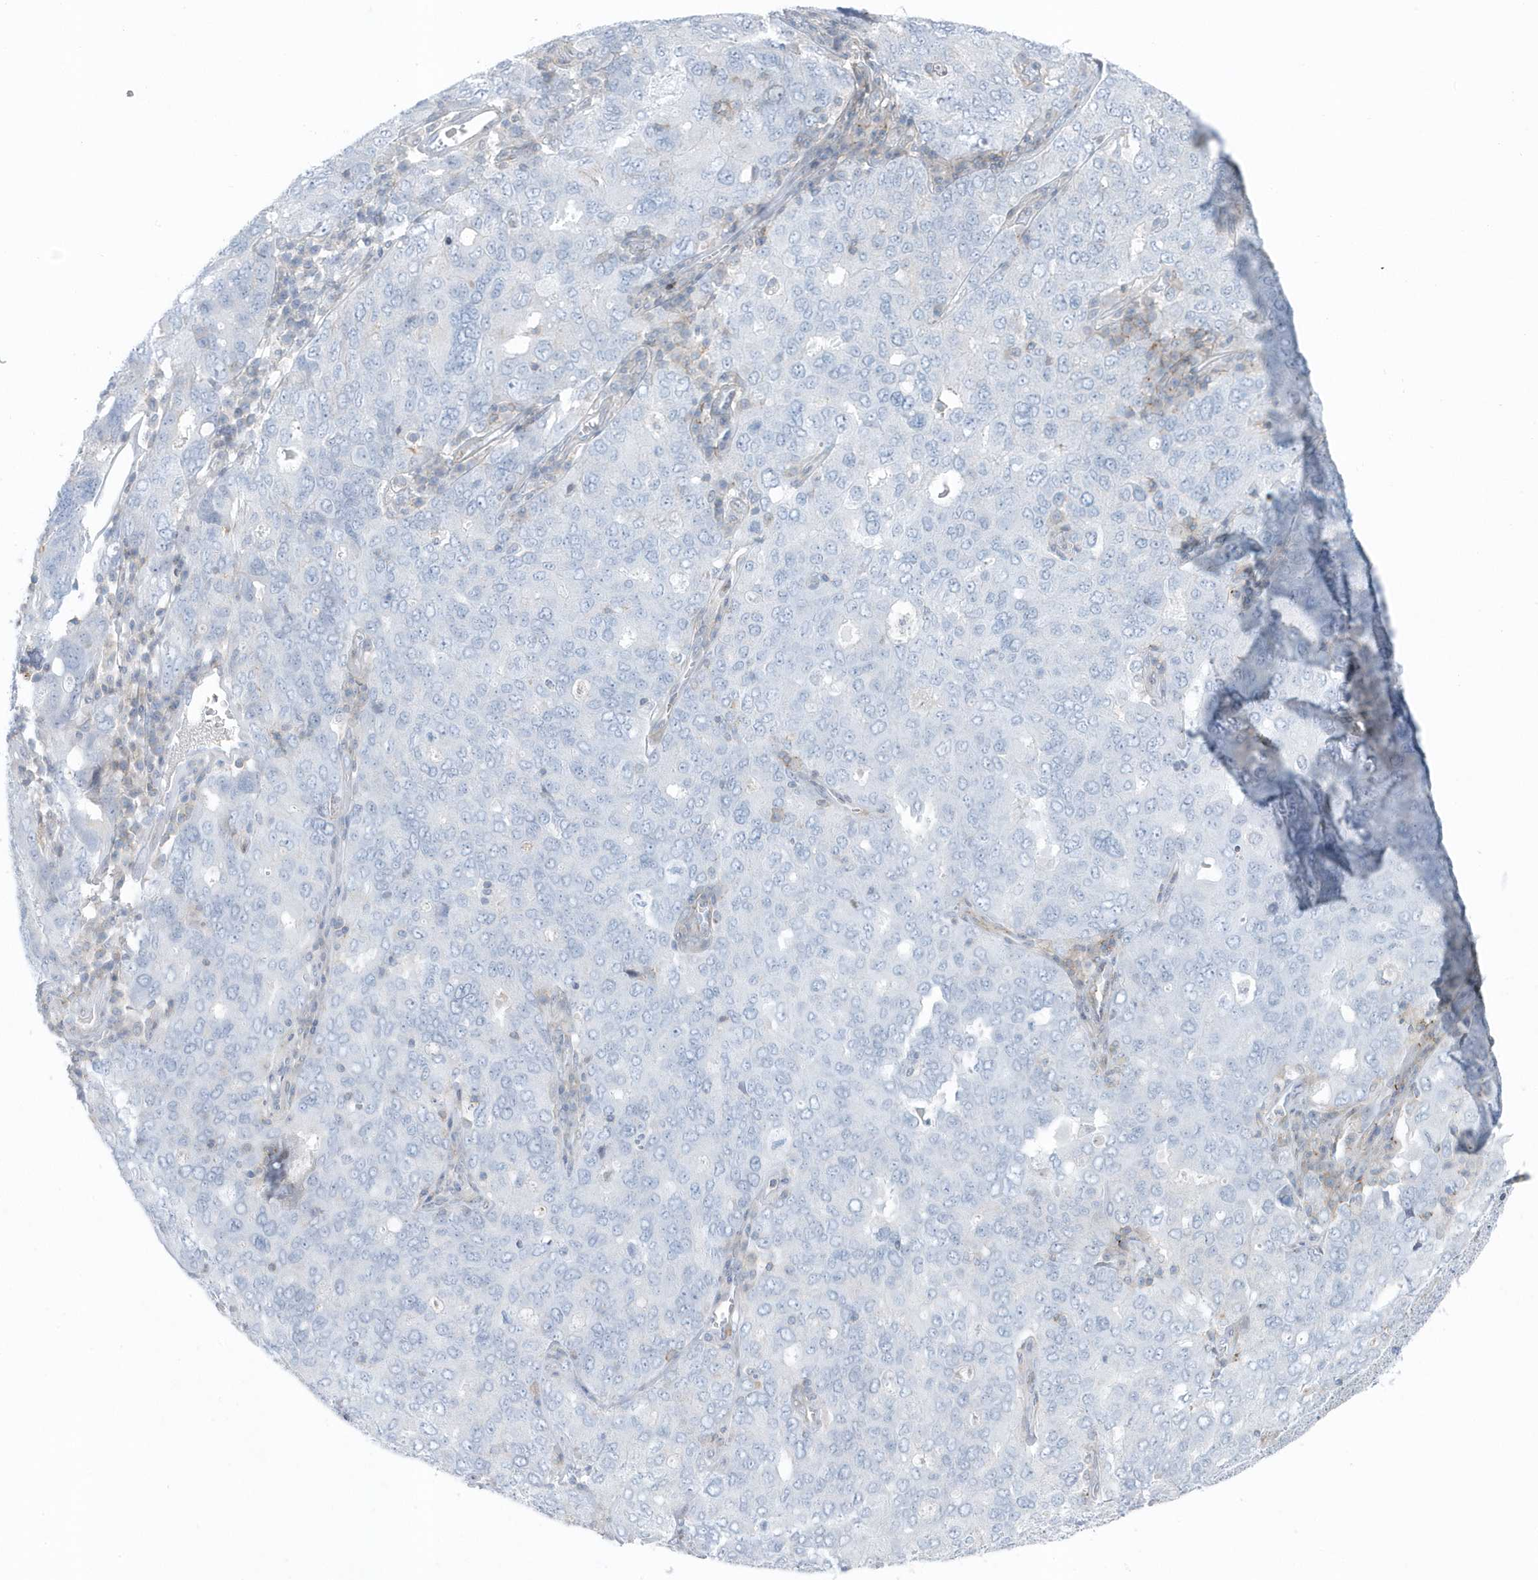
{"staining": {"intensity": "negative", "quantity": "none", "location": "none"}, "tissue": "ovarian cancer", "cell_type": "Tumor cells", "image_type": "cancer", "snomed": [{"axis": "morphology", "description": "Carcinoma, endometroid"}, {"axis": "topography", "description": "Ovary"}], "caption": "Immunohistochemistry (IHC) of human ovarian cancer shows no positivity in tumor cells.", "gene": "CACNB2", "patient": {"sex": "female", "age": 62}}